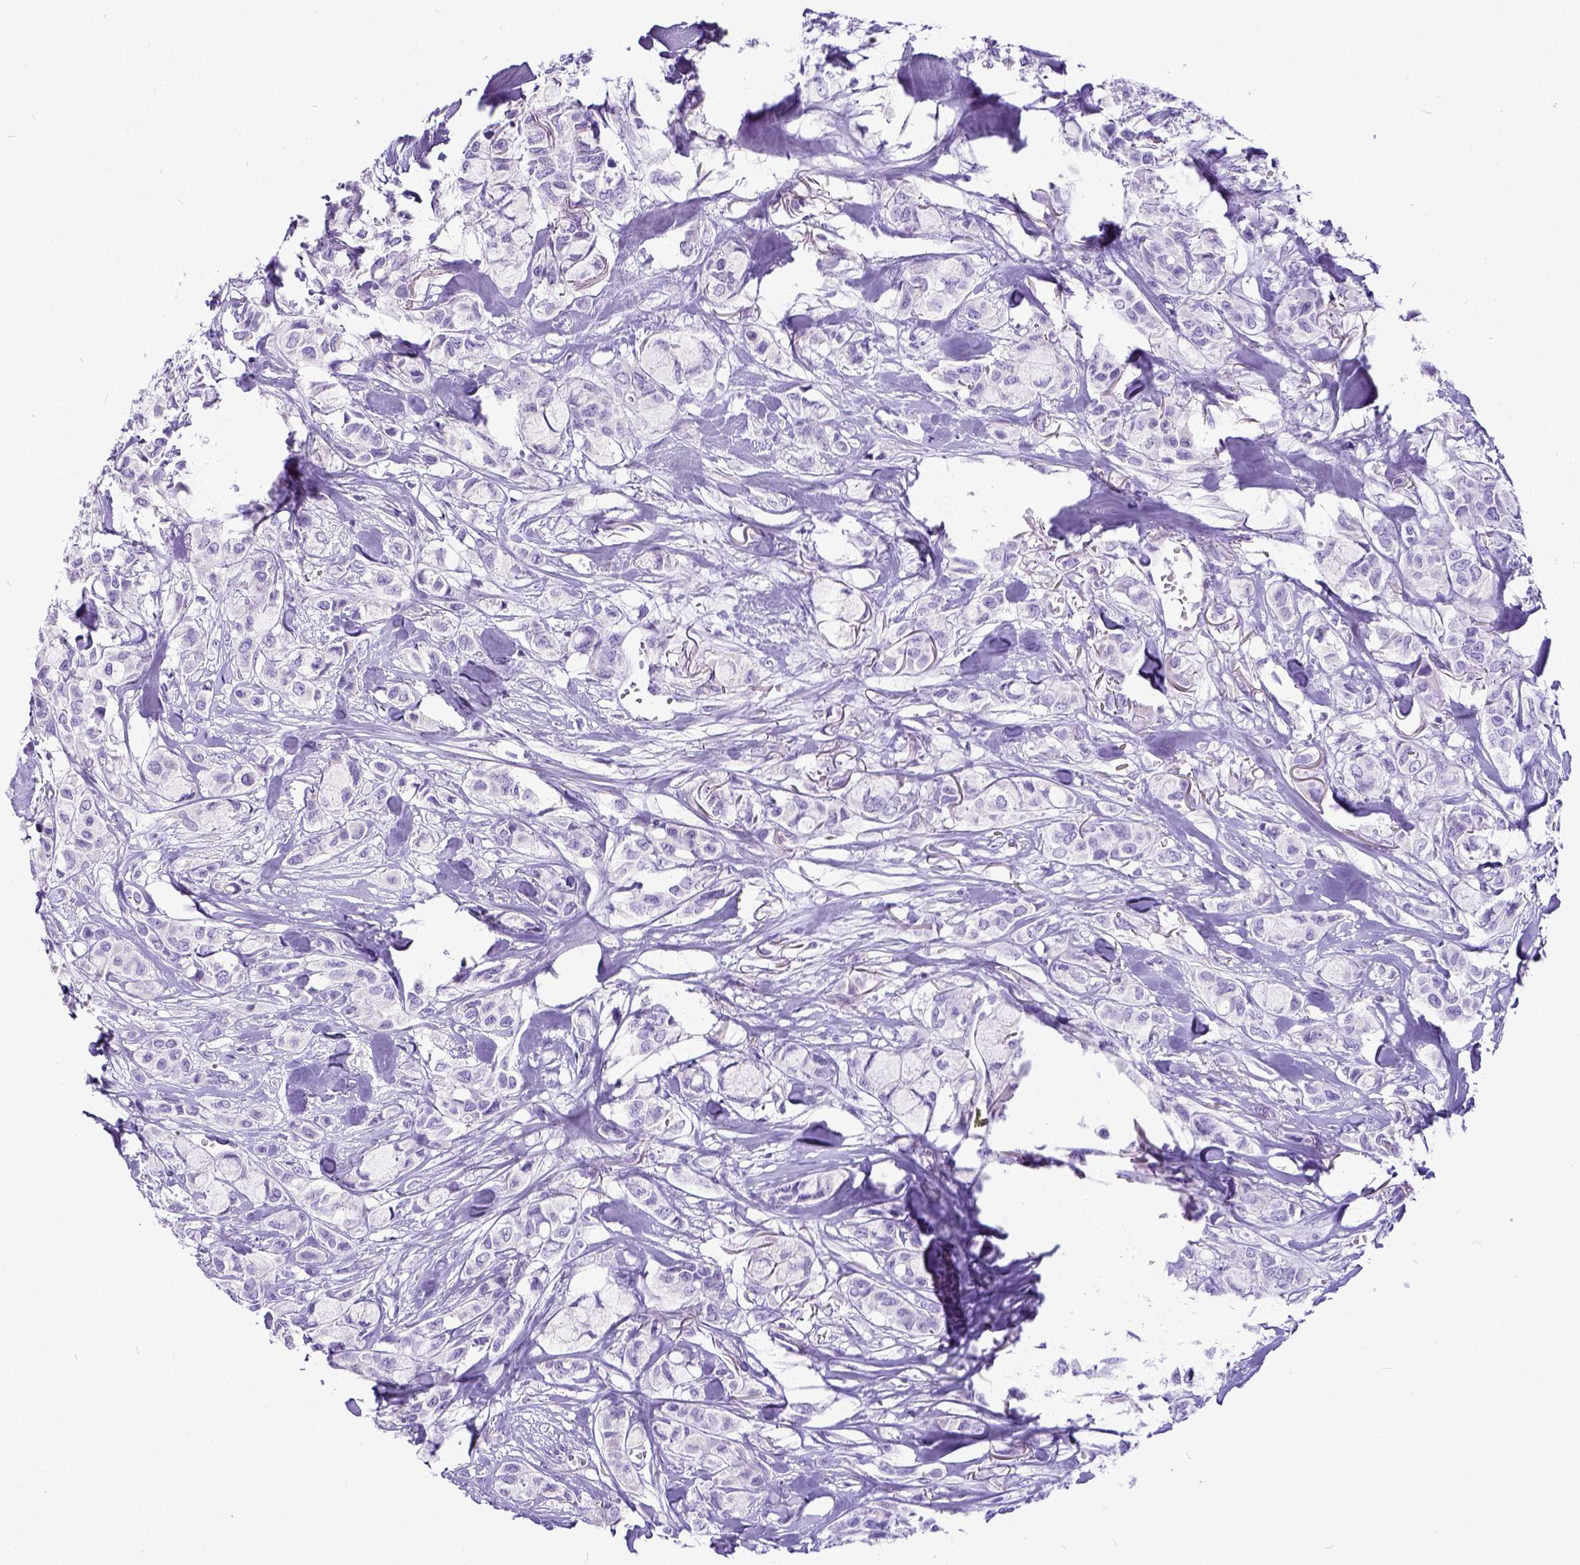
{"staining": {"intensity": "negative", "quantity": "none", "location": "none"}, "tissue": "breast cancer", "cell_type": "Tumor cells", "image_type": "cancer", "snomed": [{"axis": "morphology", "description": "Duct carcinoma"}, {"axis": "topography", "description": "Breast"}], "caption": "The histopathology image exhibits no significant positivity in tumor cells of breast intraductal carcinoma.", "gene": "SATB2", "patient": {"sex": "female", "age": 85}}